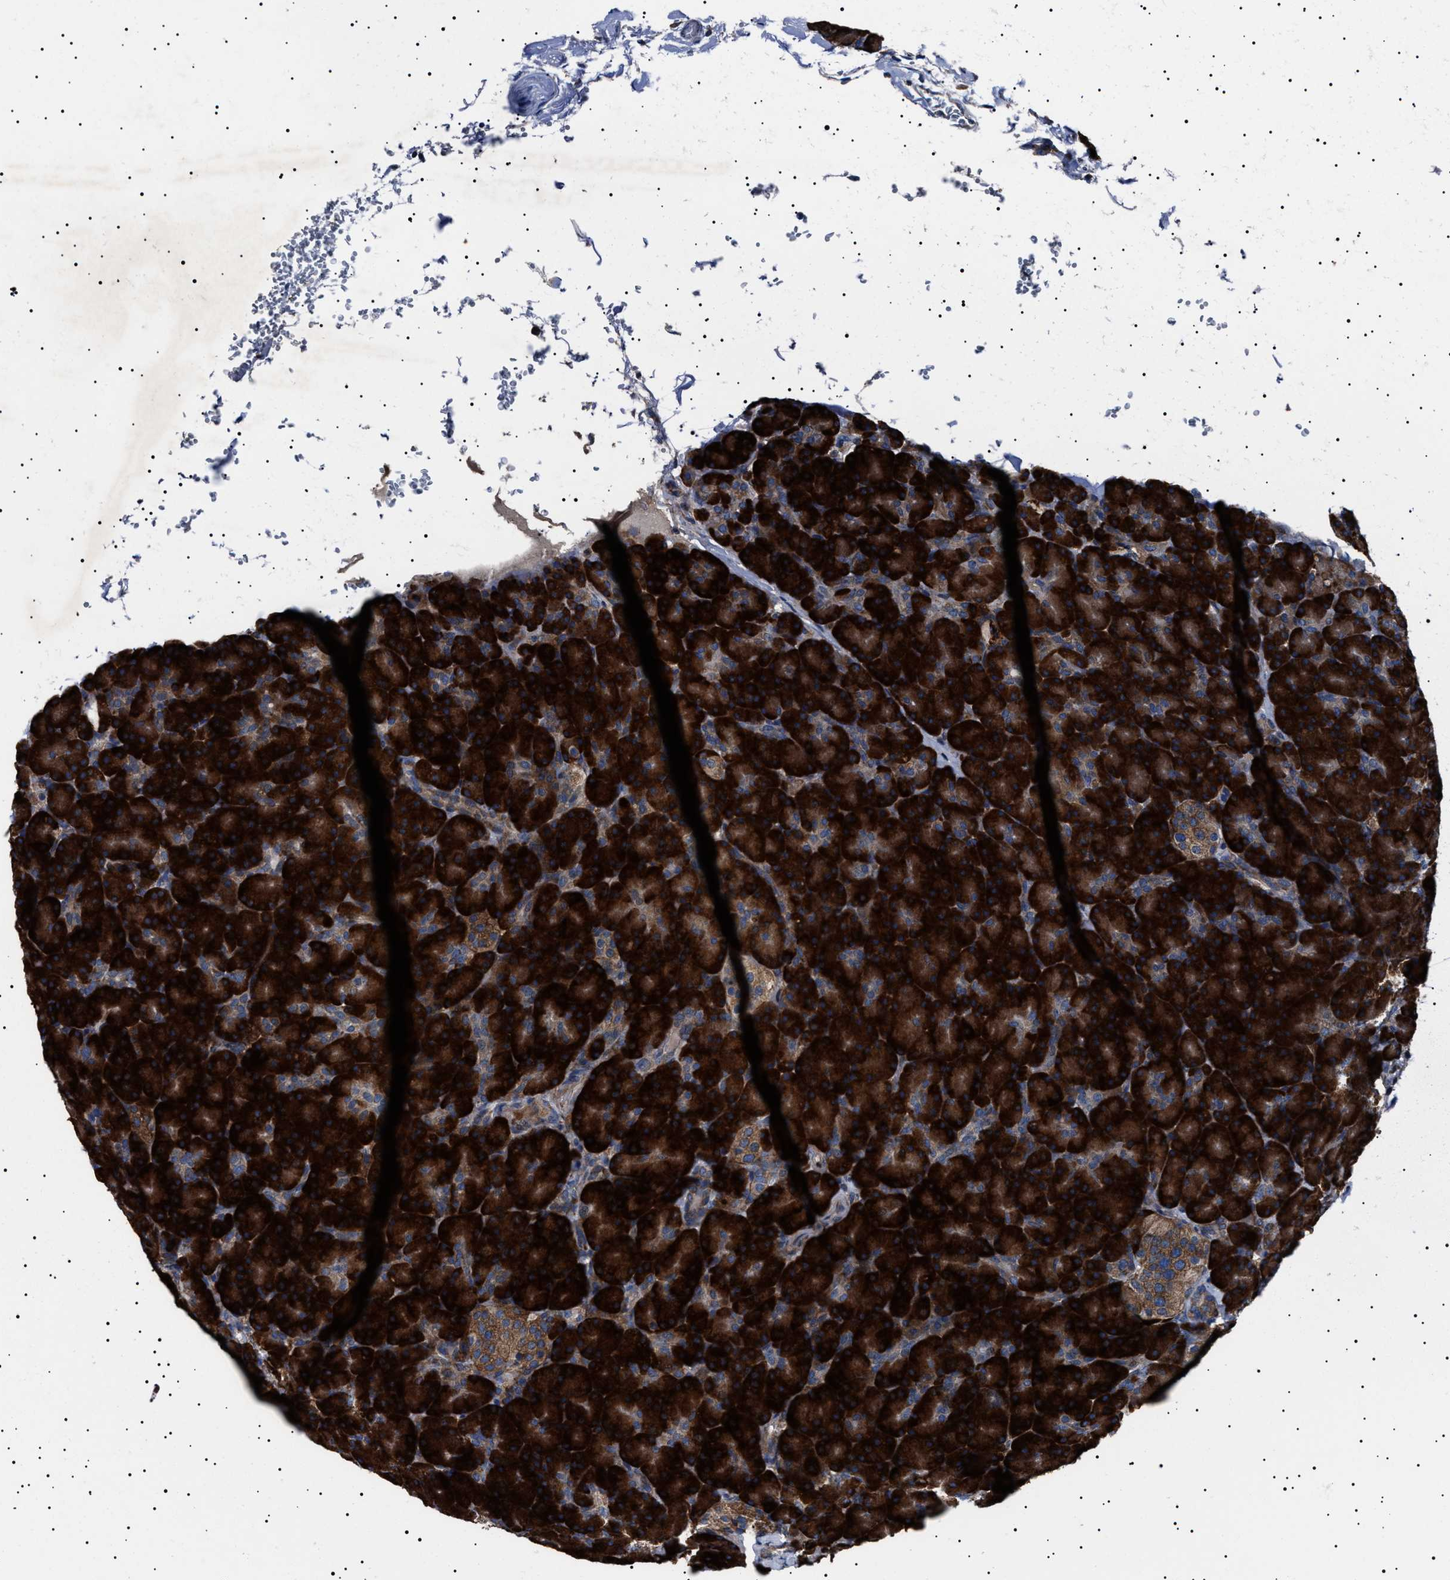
{"staining": {"intensity": "strong", "quantity": ">75%", "location": "cytoplasmic/membranous"}, "tissue": "pancreas", "cell_type": "Exocrine glandular cells", "image_type": "normal", "snomed": [{"axis": "morphology", "description": "Normal tissue, NOS"}, {"axis": "topography", "description": "Pancreas"}], "caption": "Immunohistochemistry (DAB) staining of benign human pancreas exhibits strong cytoplasmic/membranous protein positivity in approximately >75% of exocrine glandular cells. (DAB (3,3'-diaminobenzidine) IHC, brown staining for protein, blue staining for nuclei).", "gene": "TOP1MT", "patient": {"sex": "female", "age": 43}}